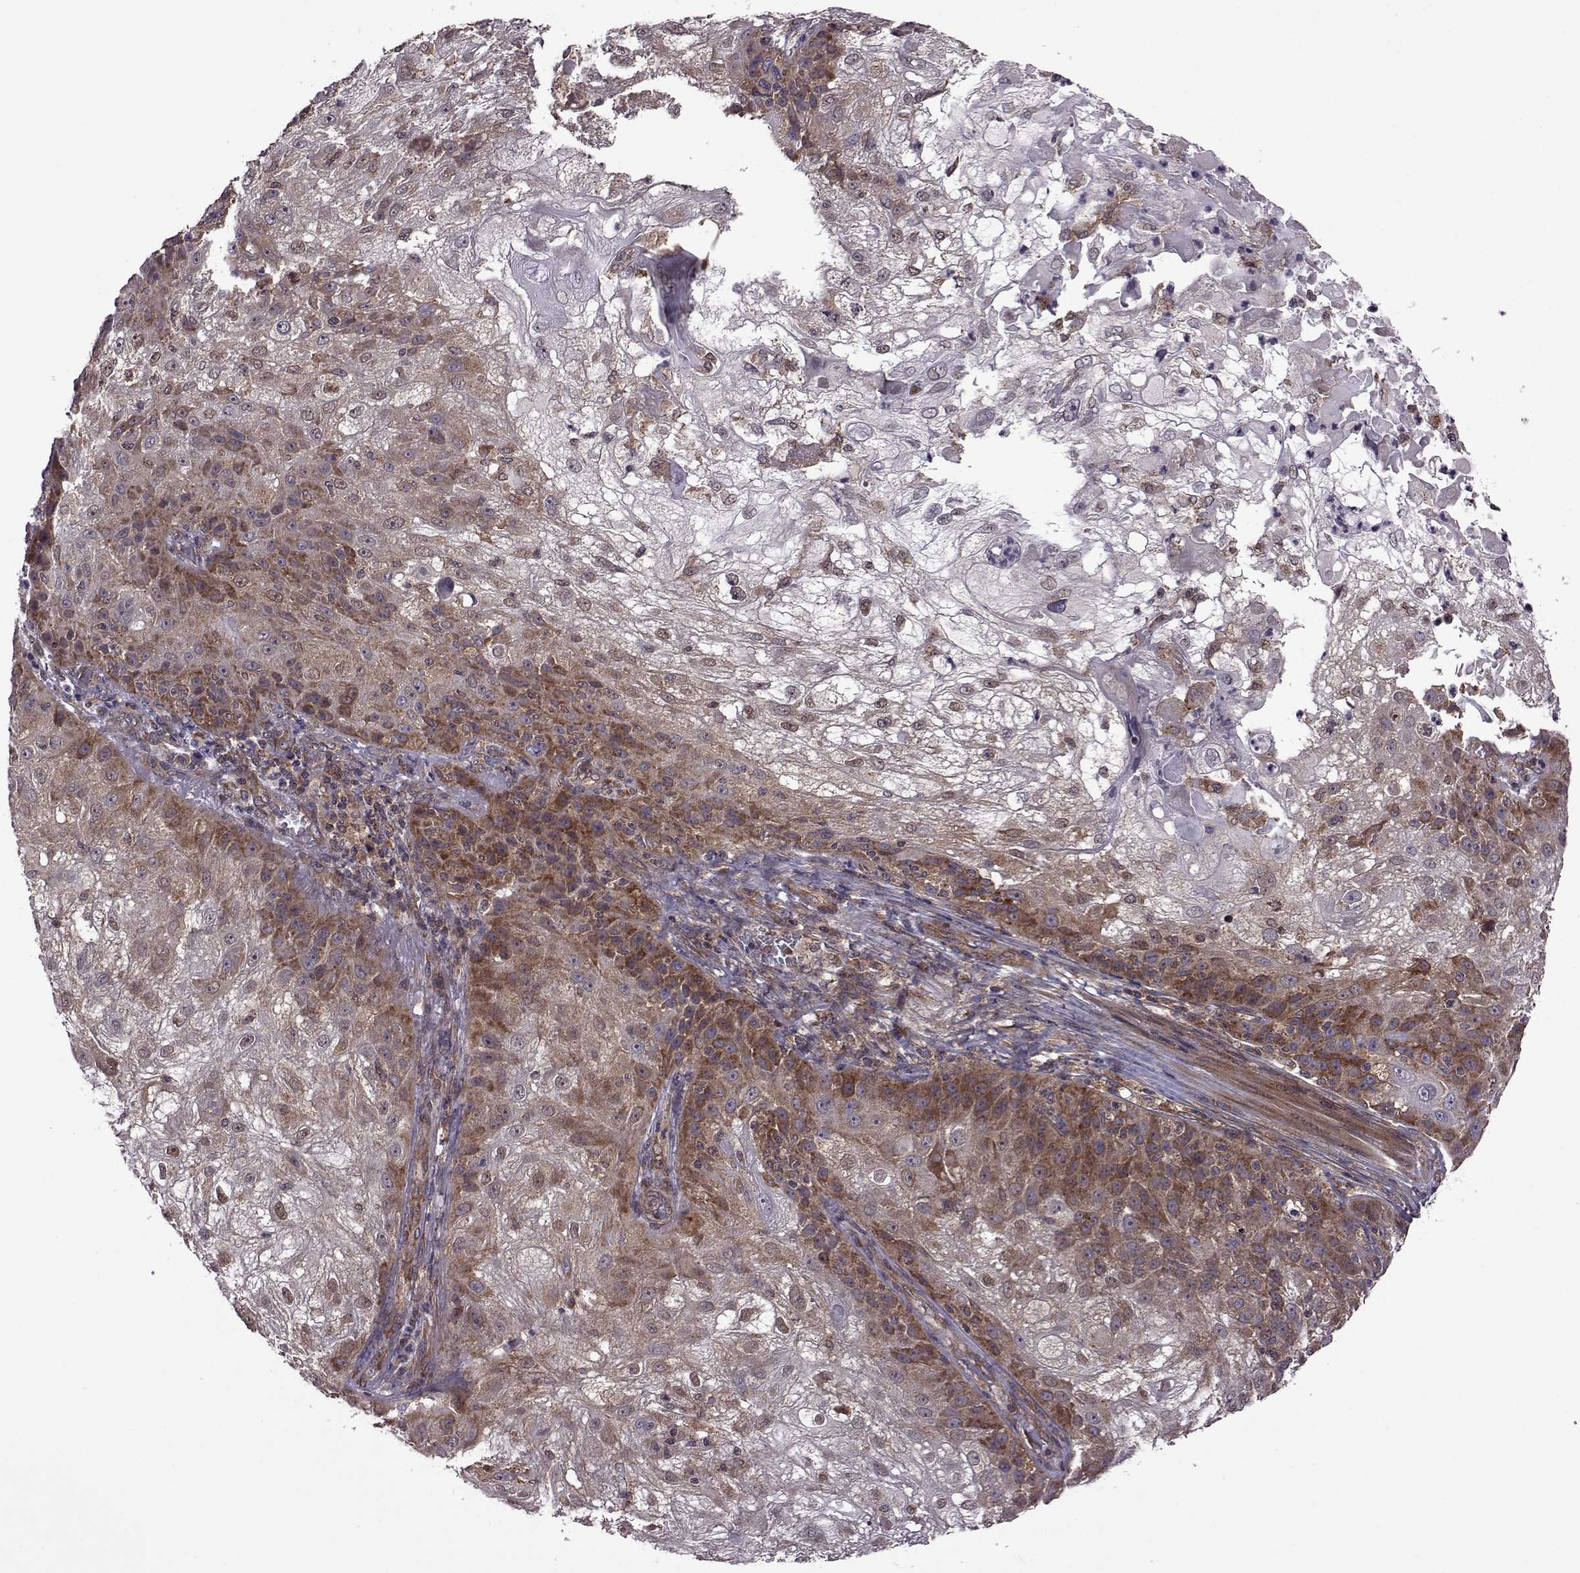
{"staining": {"intensity": "strong", "quantity": ">75%", "location": "cytoplasmic/membranous"}, "tissue": "skin cancer", "cell_type": "Tumor cells", "image_type": "cancer", "snomed": [{"axis": "morphology", "description": "Normal tissue, NOS"}, {"axis": "morphology", "description": "Squamous cell carcinoma, NOS"}, {"axis": "topography", "description": "Skin"}], "caption": "Strong cytoplasmic/membranous positivity for a protein is present in about >75% of tumor cells of squamous cell carcinoma (skin) using immunohistochemistry (IHC).", "gene": "URI1", "patient": {"sex": "female", "age": 83}}